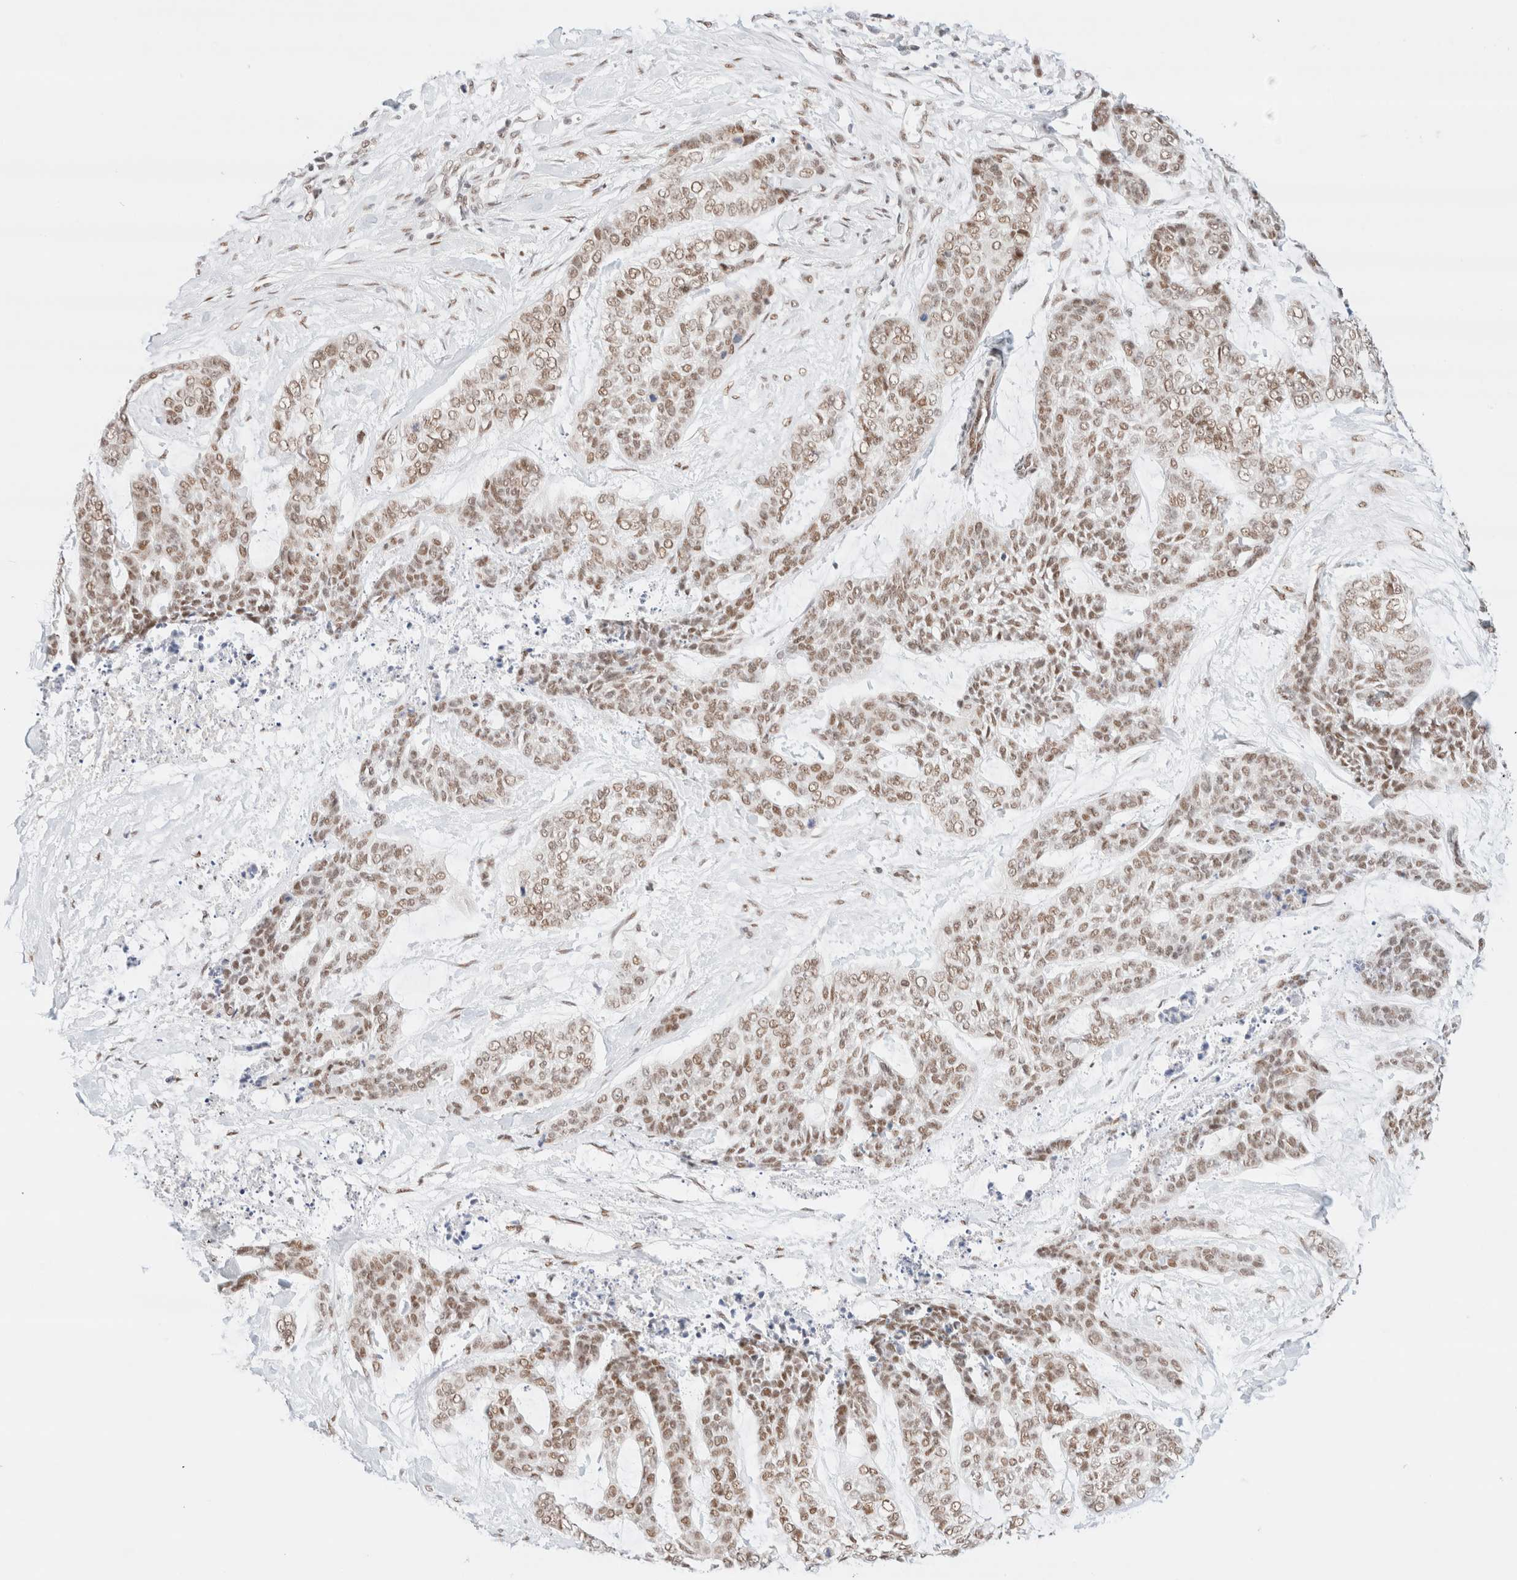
{"staining": {"intensity": "moderate", "quantity": ">75%", "location": "nuclear"}, "tissue": "skin cancer", "cell_type": "Tumor cells", "image_type": "cancer", "snomed": [{"axis": "morphology", "description": "Basal cell carcinoma"}, {"axis": "topography", "description": "Skin"}], "caption": "Immunohistochemistry histopathology image of neoplastic tissue: human basal cell carcinoma (skin) stained using immunohistochemistry (IHC) reveals medium levels of moderate protein expression localized specifically in the nuclear of tumor cells, appearing as a nuclear brown color.", "gene": "CIC", "patient": {"sex": "female", "age": 64}}